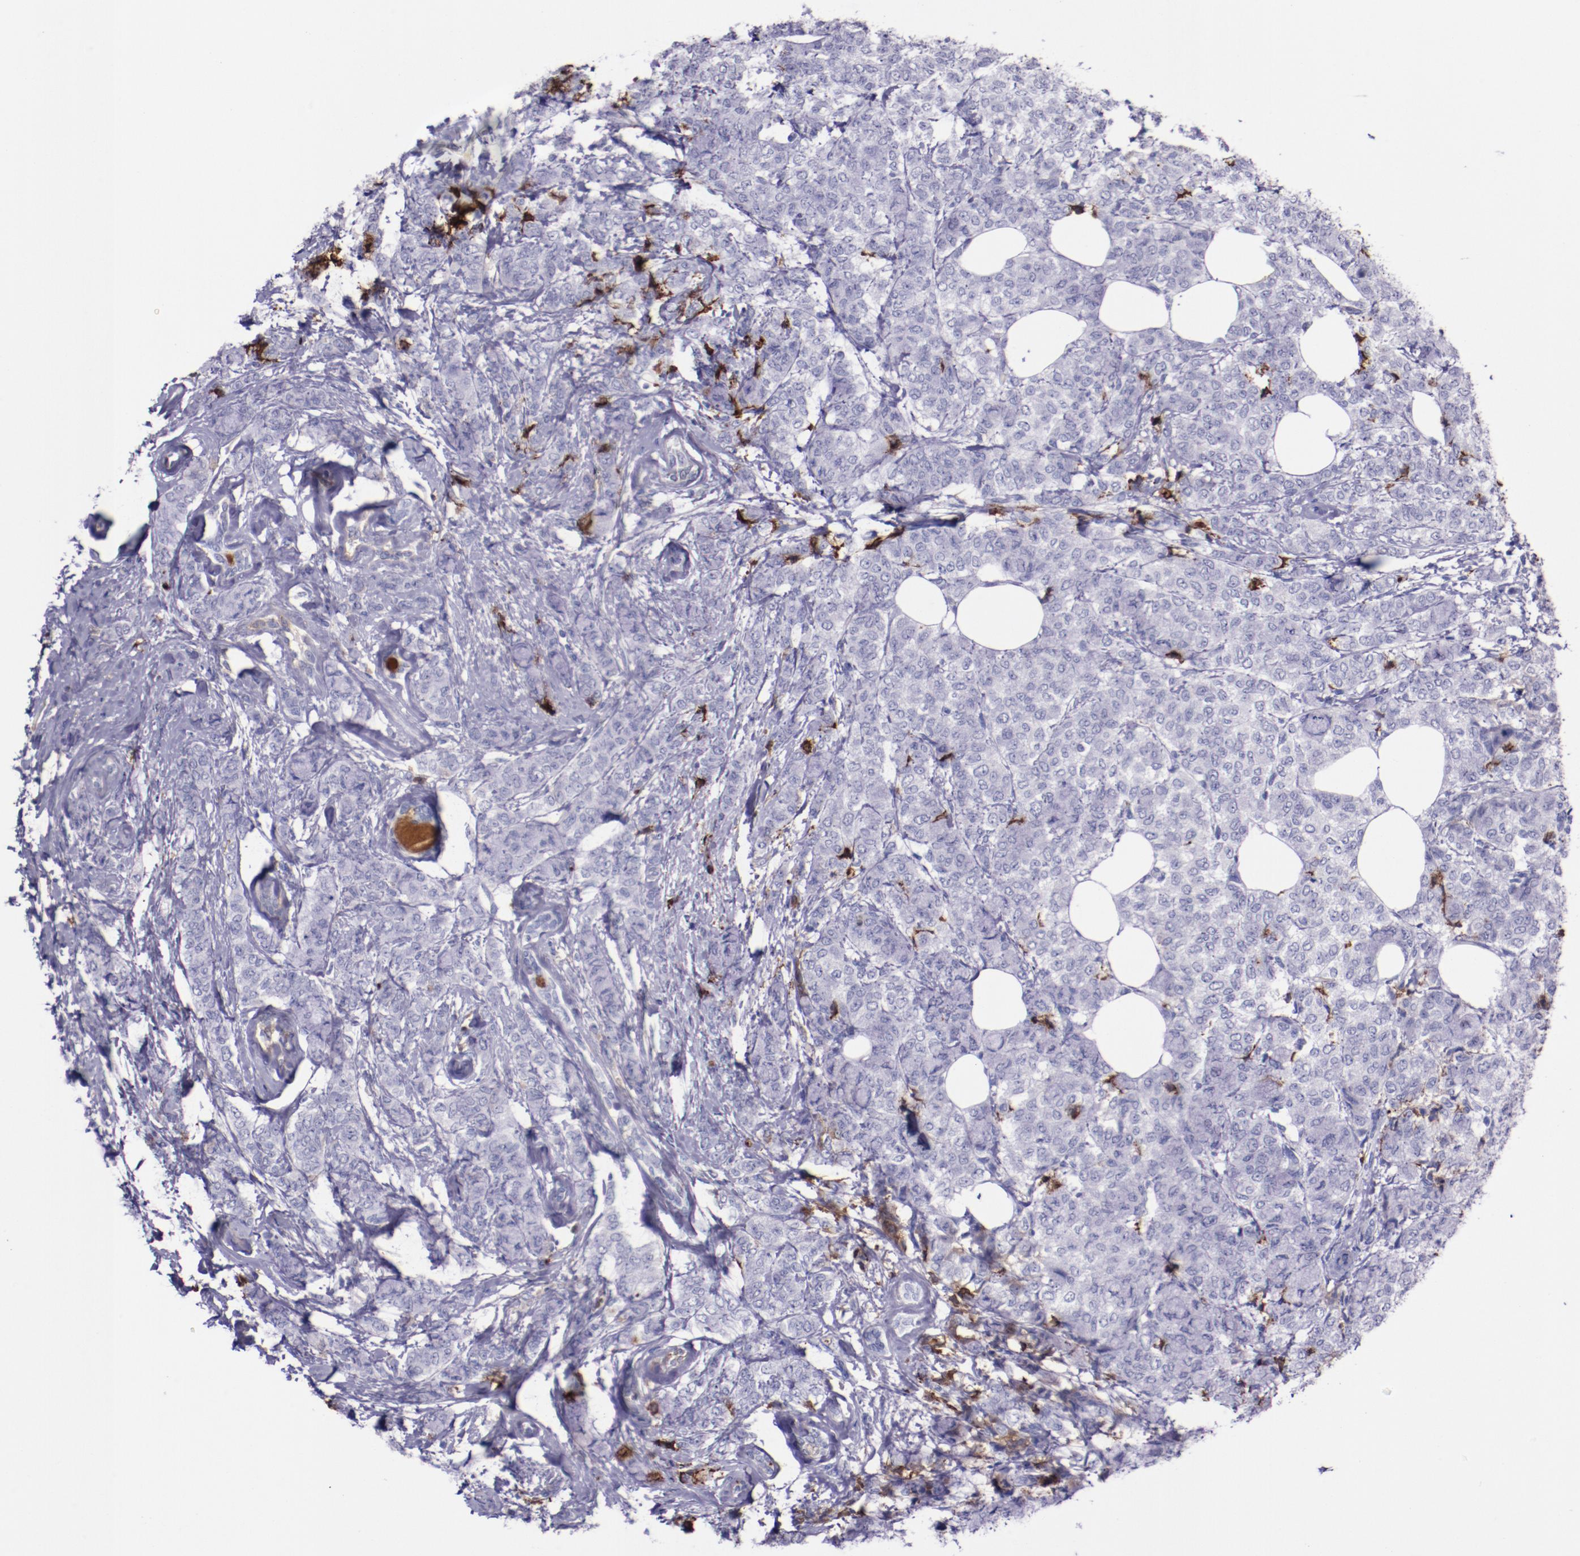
{"staining": {"intensity": "negative", "quantity": "none", "location": "none"}, "tissue": "breast cancer", "cell_type": "Tumor cells", "image_type": "cancer", "snomed": [{"axis": "morphology", "description": "Lobular carcinoma"}, {"axis": "topography", "description": "Breast"}], "caption": "DAB immunohistochemical staining of human breast lobular carcinoma exhibits no significant expression in tumor cells. The staining is performed using DAB brown chromogen with nuclei counter-stained in using hematoxylin.", "gene": "APOH", "patient": {"sex": "female", "age": 60}}